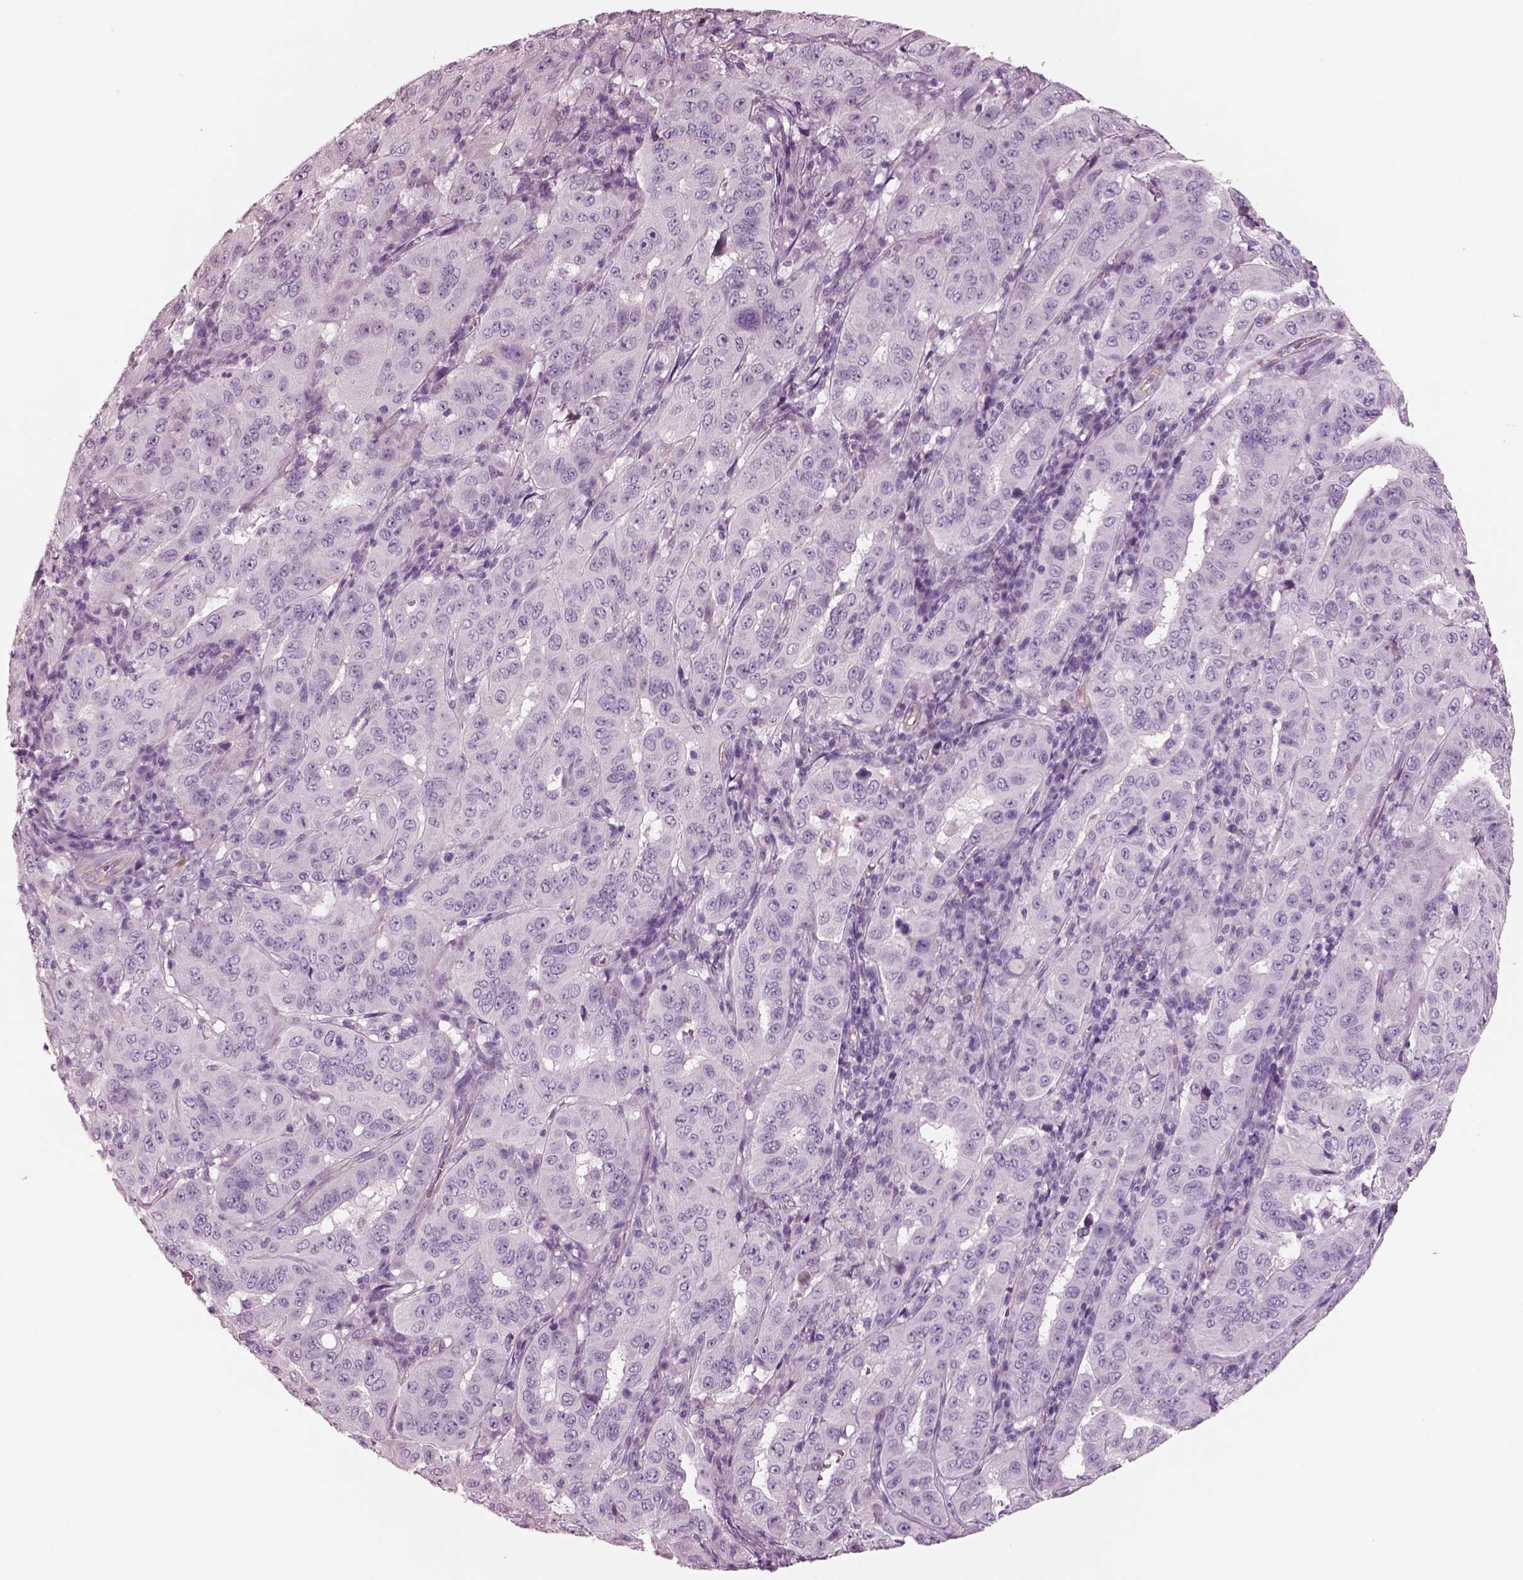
{"staining": {"intensity": "negative", "quantity": "none", "location": "none"}, "tissue": "pancreatic cancer", "cell_type": "Tumor cells", "image_type": "cancer", "snomed": [{"axis": "morphology", "description": "Adenocarcinoma, NOS"}, {"axis": "topography", "description": "Pancreas"}], "caption": "There is no significant staining in tumor cells of pancreatic adenocarcinoma.", "gene": "IGLL1", "patient": {"sex": "male", "age": 63}}